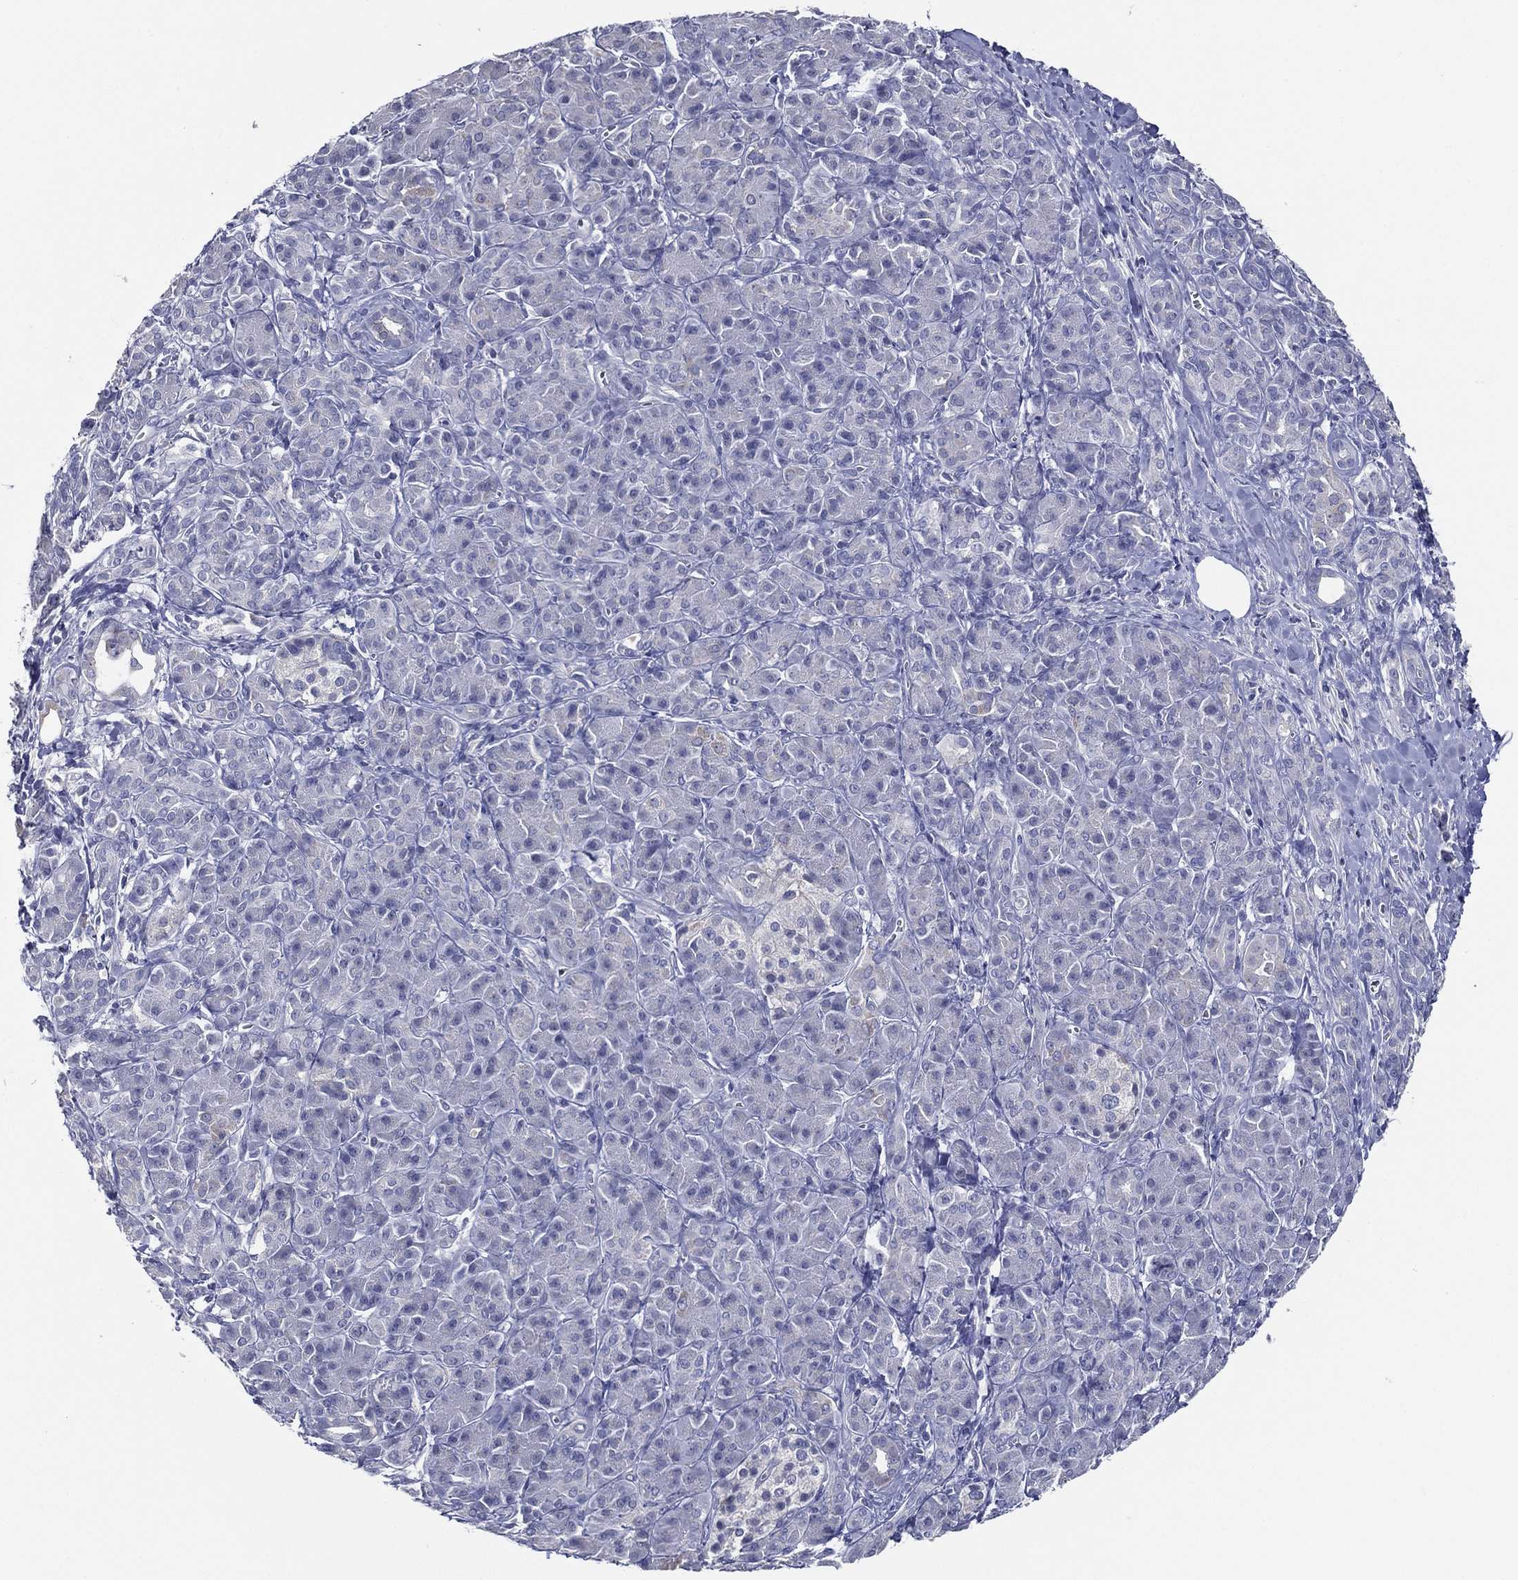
{"staining": {"intensity": "negative", "quantity": "none", "location": "none"}, "tissue": "pancreatic cancer", "cell_type": "Tumor cells", "image_type": "cancer", "snomed": [{"axis": "morphology", "description": "Adenocarcinoma, NOS"}, {"axis": "topography", "description": "Pancreas"}], "caption": "This is an IHC micrograph of human pancreatic adenocarcinoma. There is no staining in tumor cells.", "gene": "SLC13A4", "patient": {"sex": "male", "age": 61}}